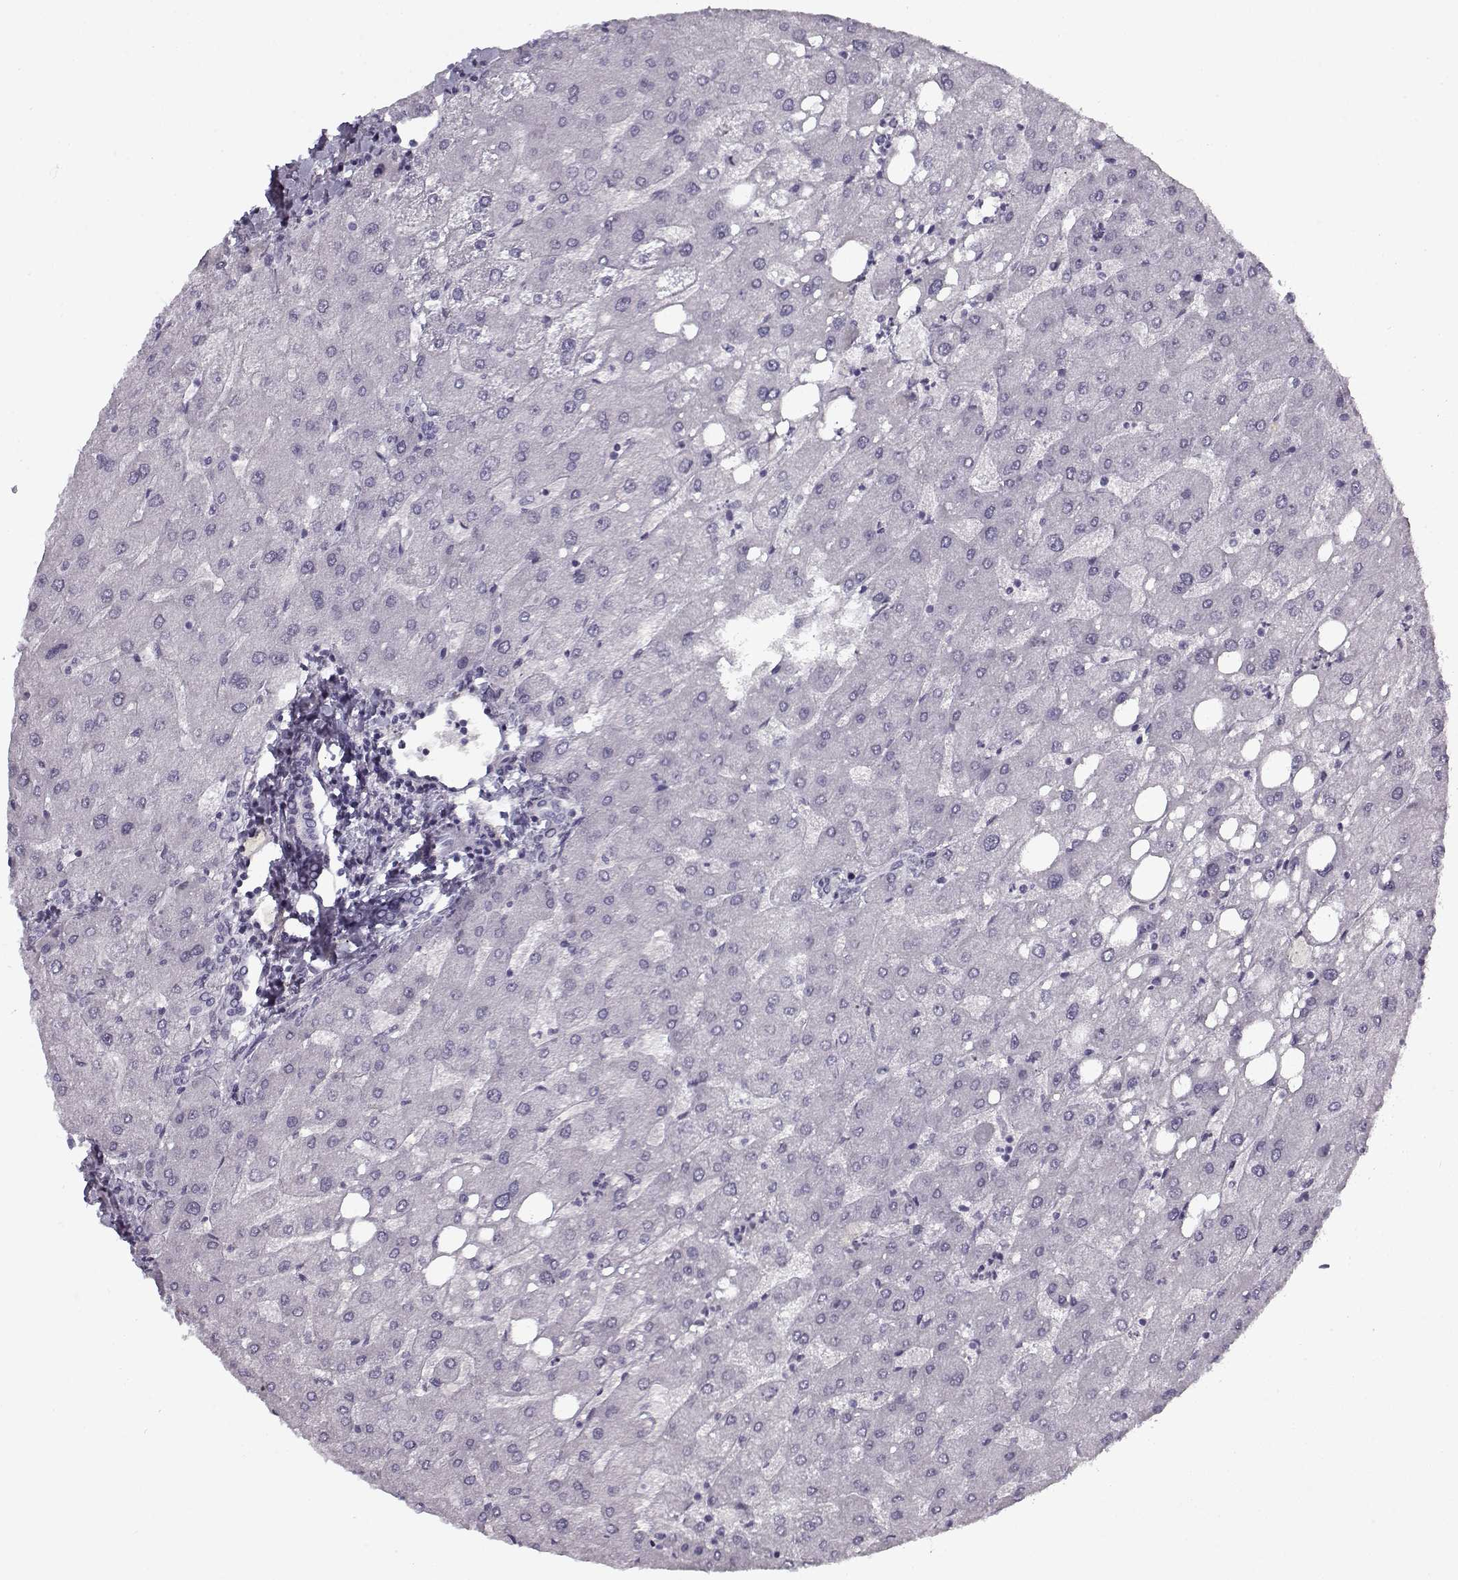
{"staining": {"intensity": "negative", "quantity": "none", "location": "none"}, "tissue": "liver", "cell_type": "Cholangiocytes", "image_type": "normal", "snomed": [{"axis": "morphology", "description": "Normal tissue, NOS"}, {"axis": "topography", "description": "Liver"}], "caption": "This is an immunohistochemistry (IHC) micrograph of benign human liver. There is no expression in cholangiocytes.", "gene": "SNCA", "patient": {"sex": "male", "age": 67}}